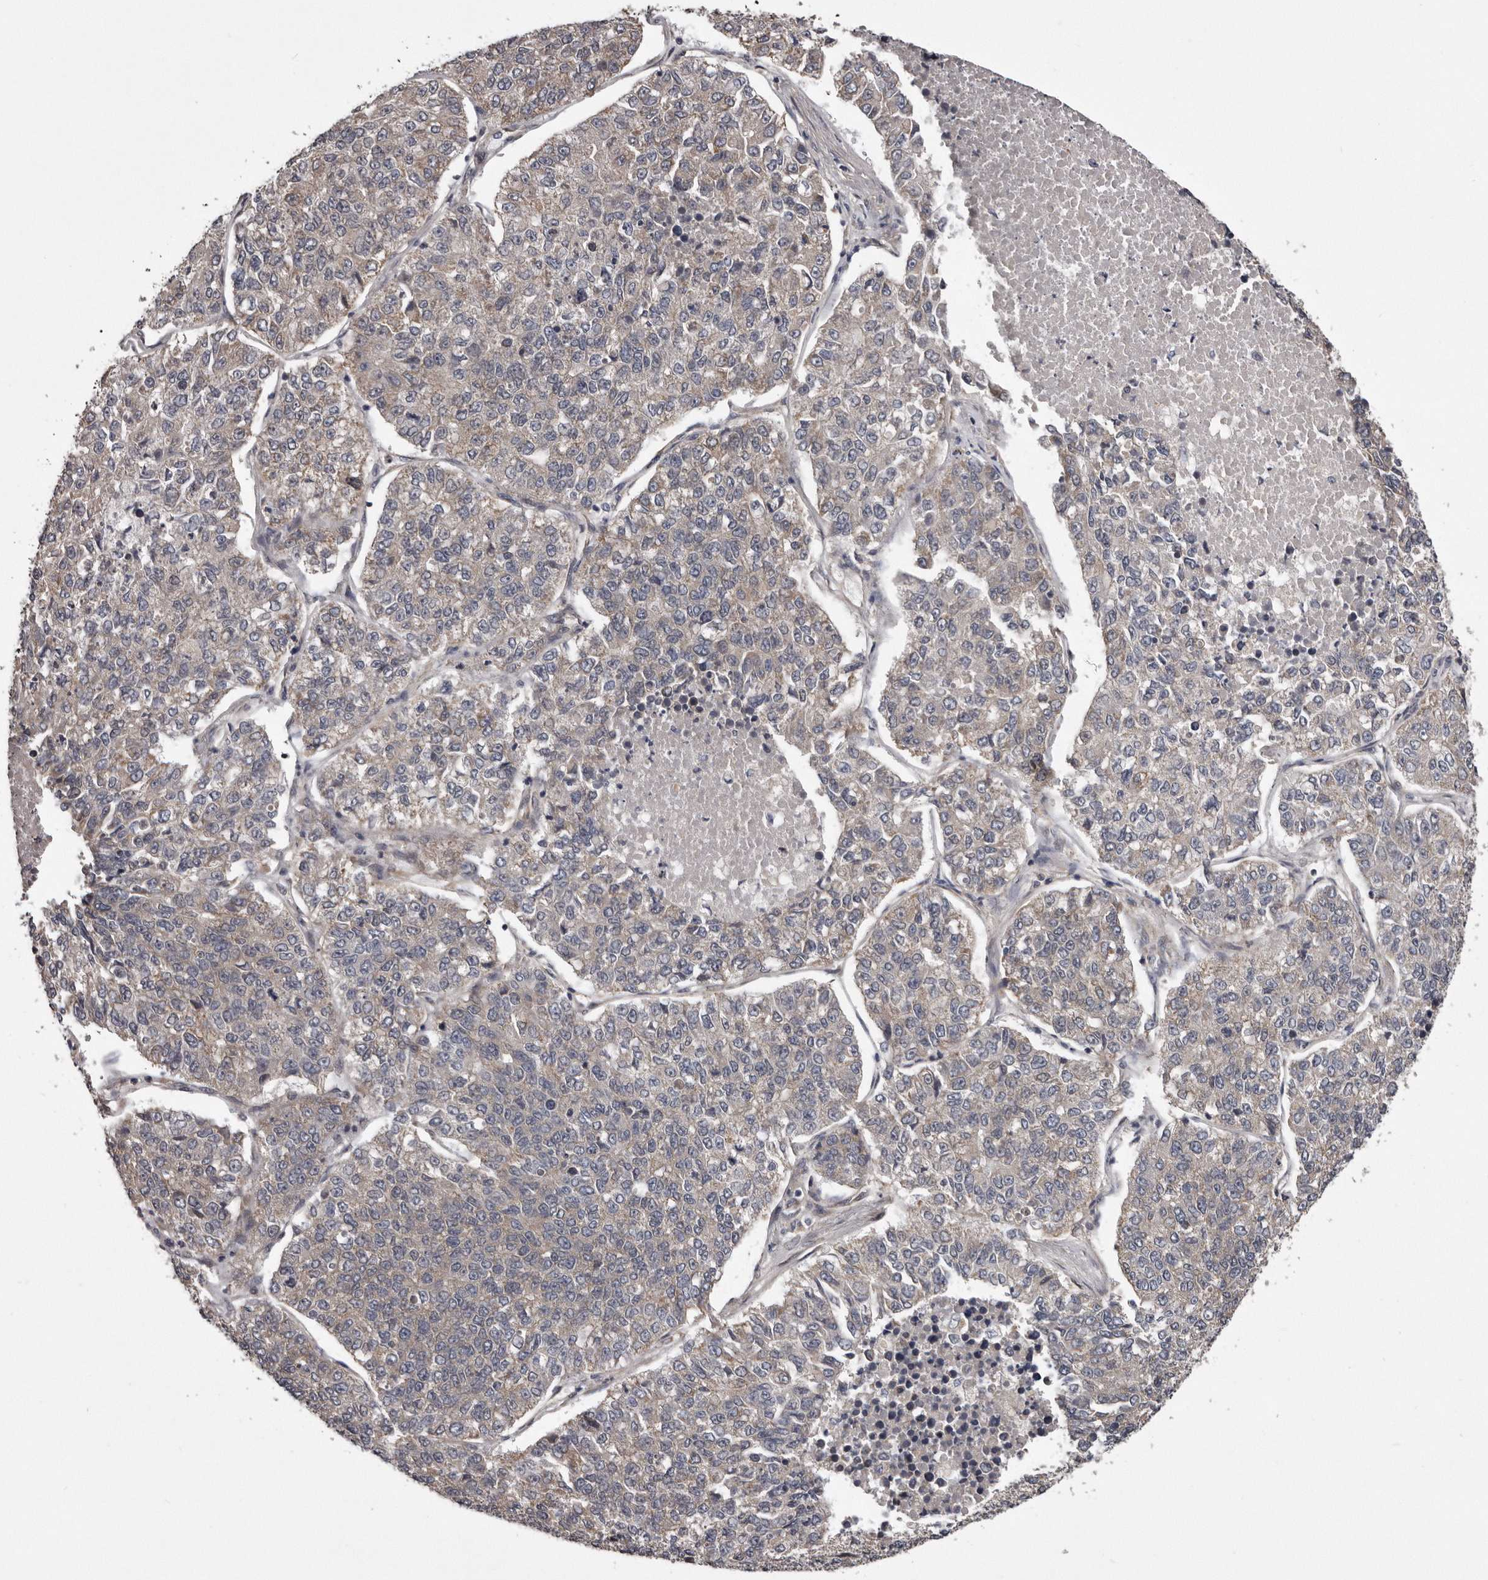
{"staining": {"intensity": "negative", "quantity": "none", "location": "none"}, "tissue": "lung cancer", "cell_type": "Tumor cells", "image_type": "cancer", "snomed": [{"axis": "morphology", "description": "Adenocarcinoma, NOS"}, {"axis": "topography", "description": "Lung"}], "caption": "Immunohistochemical staining of lung cancer demonstrates no significant expression in tumor cells. The staining was performed using DAB to visualize the protein expression in brown, while the nuclei were stained in blue with hematoxylin (Magnification: 20x).", "gene": "ARMCX1", "patient": {"sex": "male", "age": 49}}